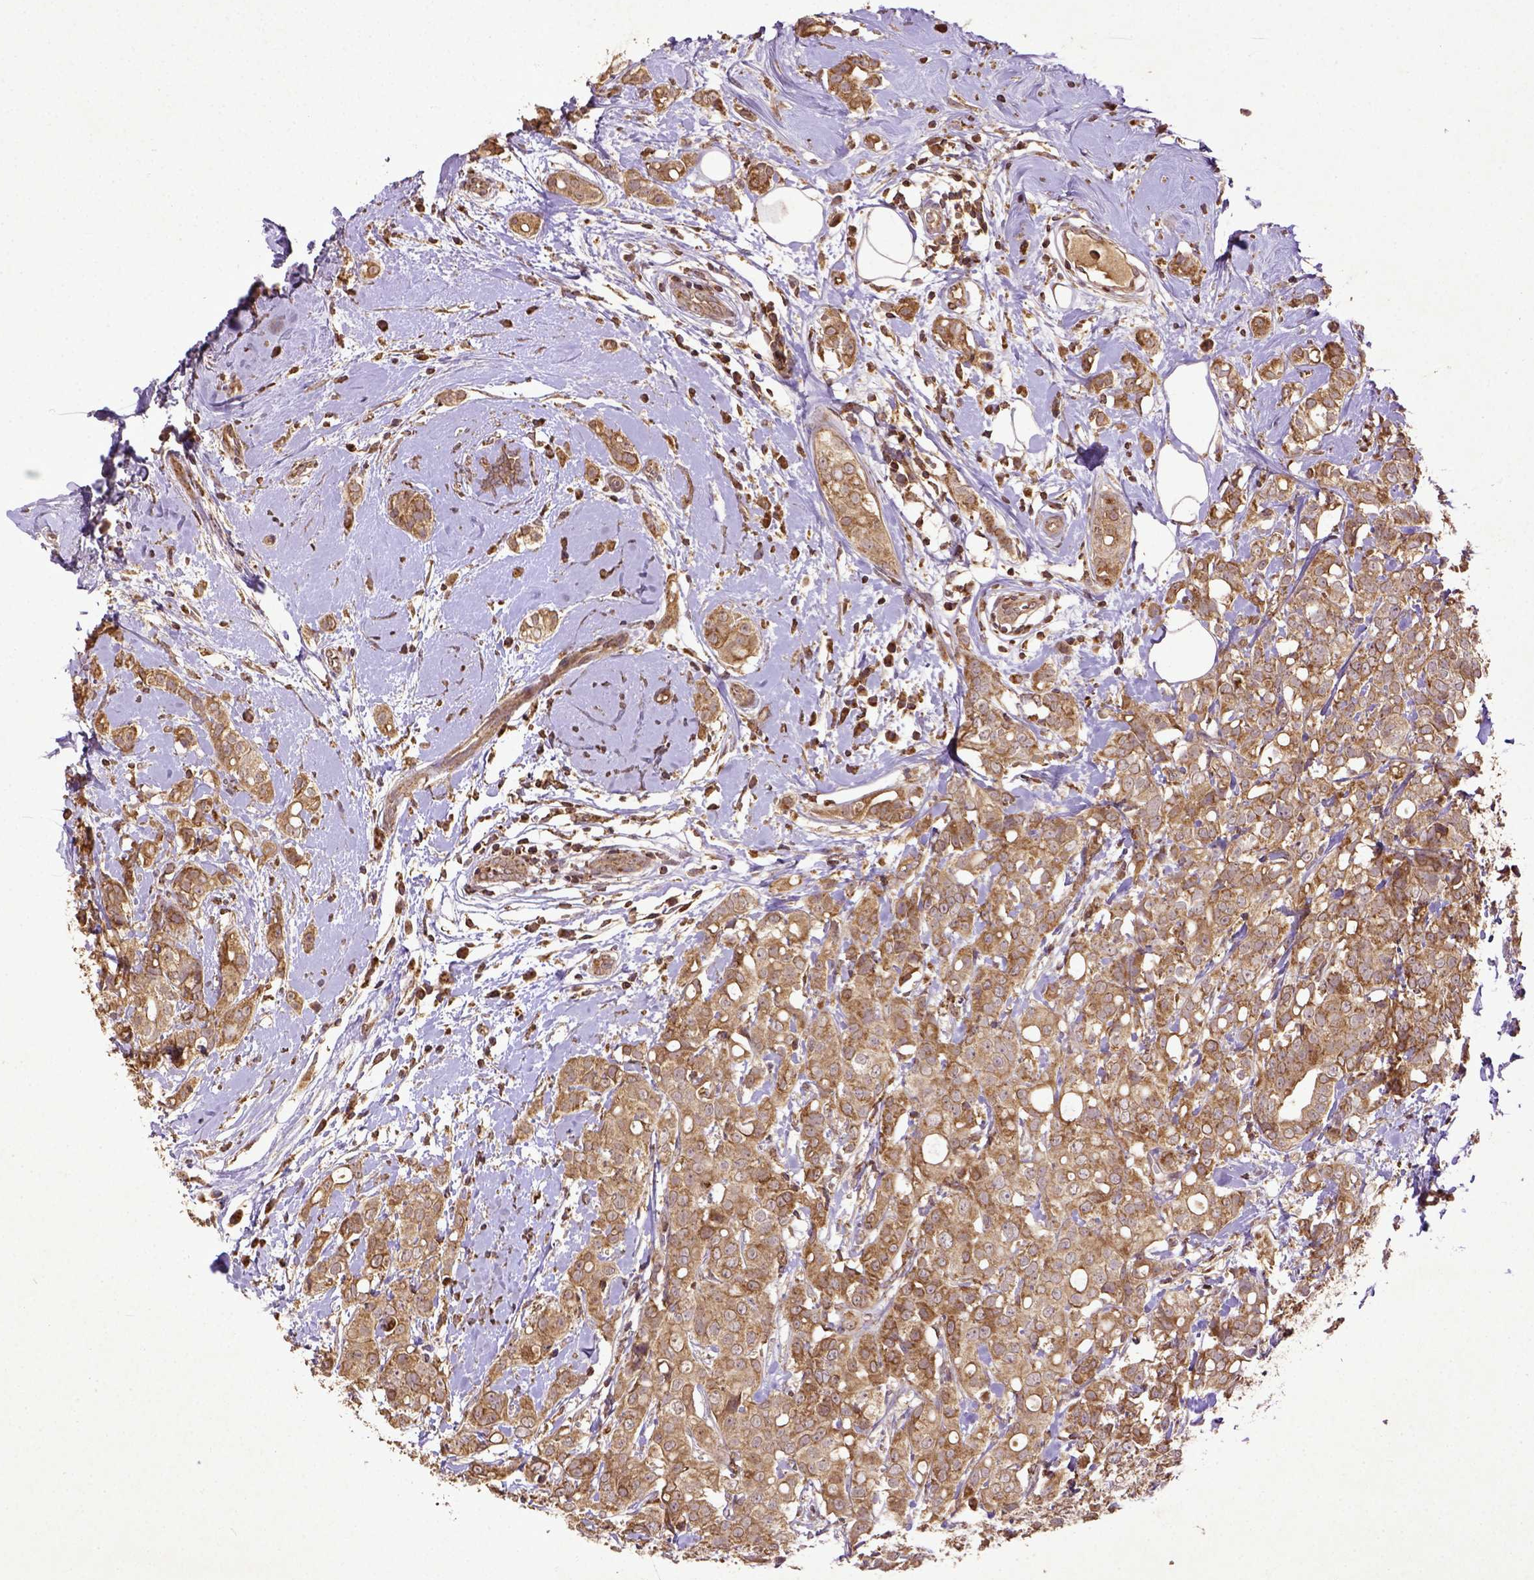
{"staining": {"intensity": "moderate", "quantity": ">75%", "location": "cytoplasmic/membranous"}, "tissue": "breast cancer", "cell_type": "Tumor cells", "image_type": "cancer", "snomed": [{"axis": "morphology", "description": "Duct carcinoma"}, {"axis": "topography", "description": "Breast"}], "caption": "Brown immunohistochemical staining in breast intraductal carcinoma exhibits moderate cytoplasmic/membranous positivity in about >75% of tumor cells. The protein of interest is stained brown, and the nuclei are stained in blue (DAB IHC with brightfield microscopy, high magnification).", "gene": "MT-CO1", "patient": {"sex": "female", "age": 40}}